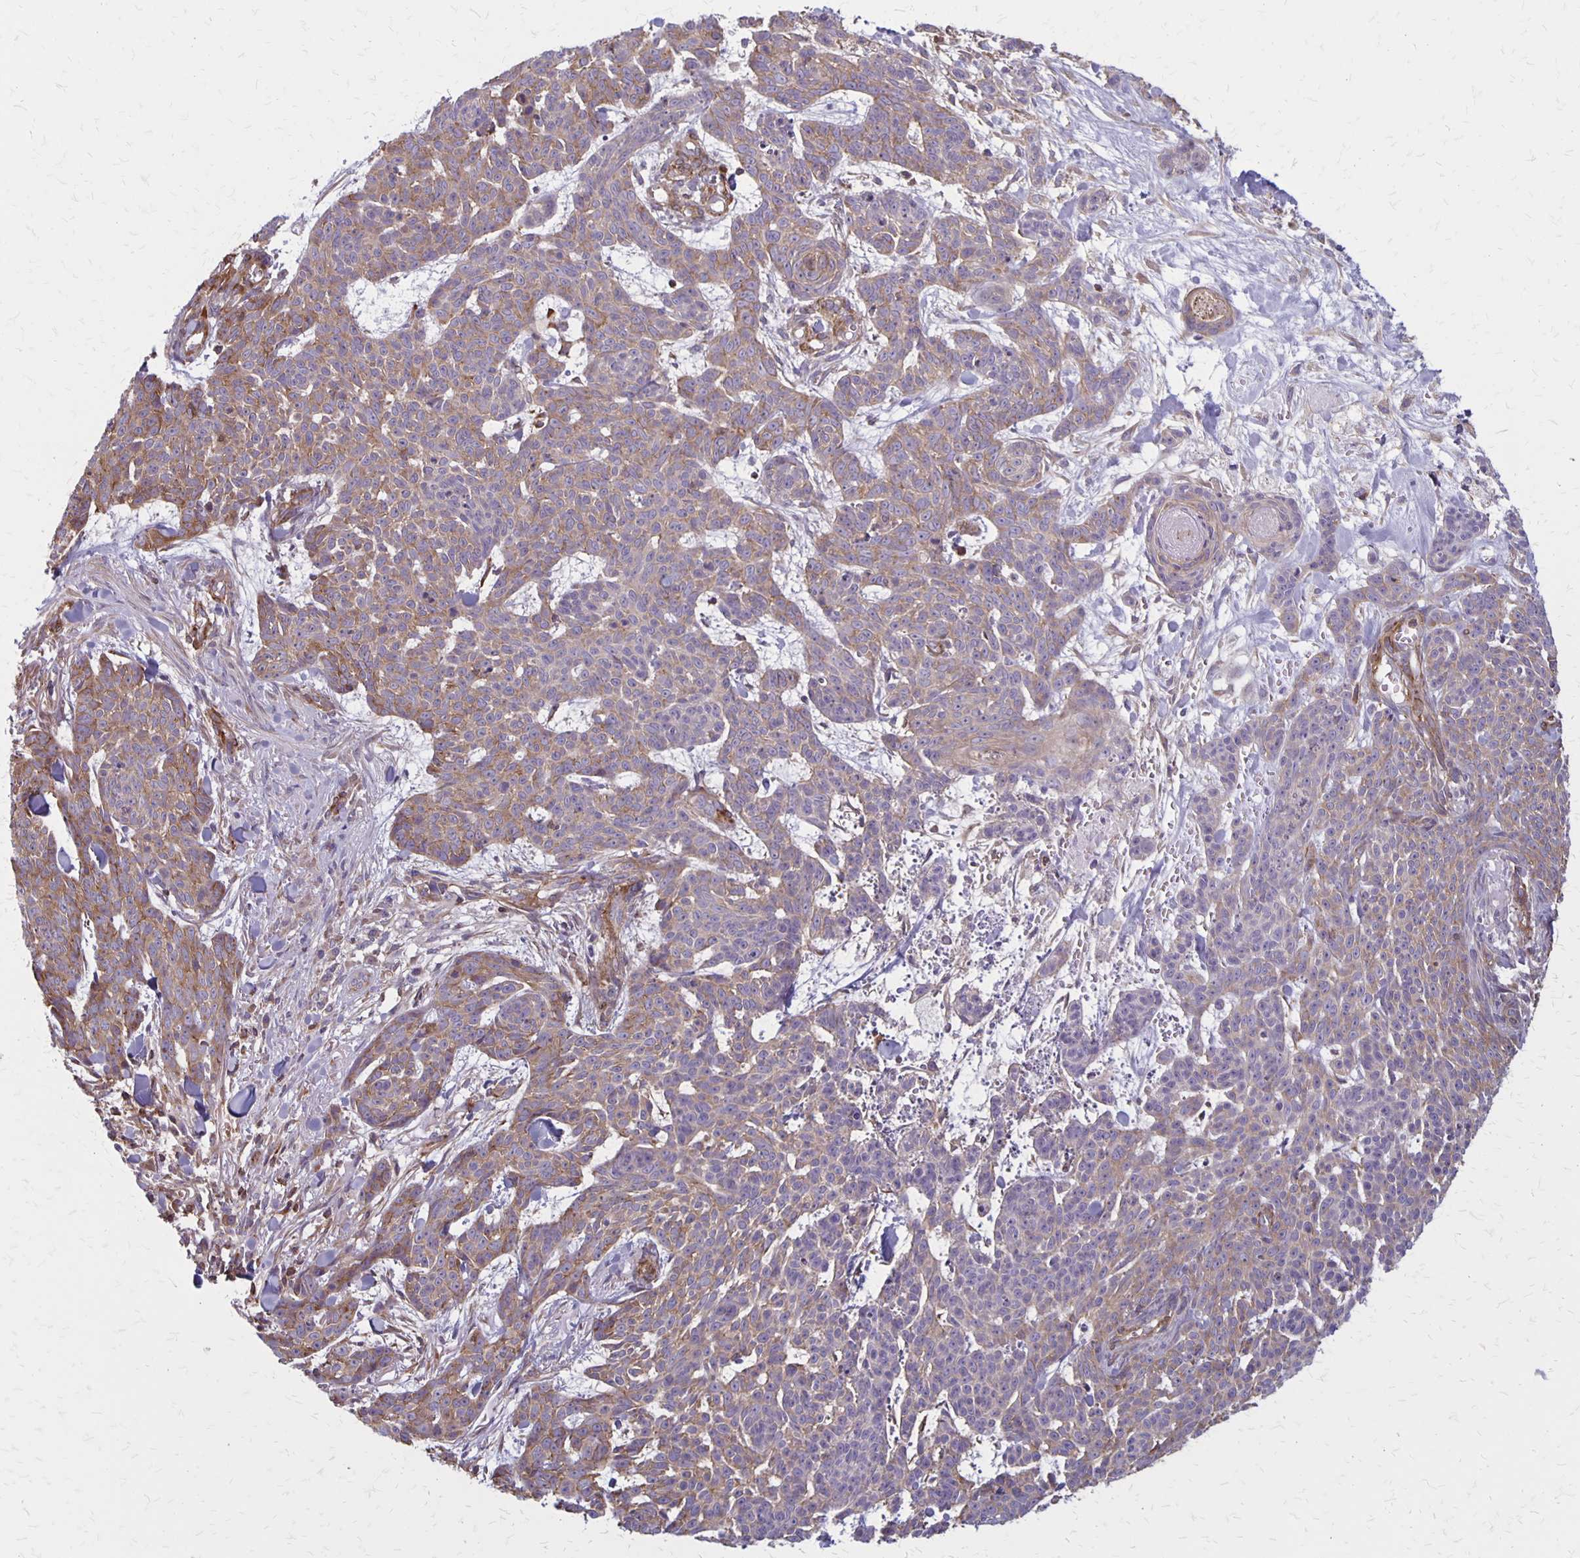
{"staining": {"intensity": "weak", "quantity": "25%-75%", "location": "cytoplasmic/membranous"}, "tissue": "skin cancer", "cell_type": "Tumor cells", "image_type": "cancer", "snomed": [{"axis": "morphology", "description": "Basal cell carcinoma"}, {"axis": "topography", "description": "Skin"}], "caption": "Human basal cell carcinoma (skin) stained with a brown dye shows weak cytoplasmic/membranous positive expression in approximately 25%-75% of tumor cells.", "gene": "SEPTIN5", "patient": {"sex": "female", "age": 93}}